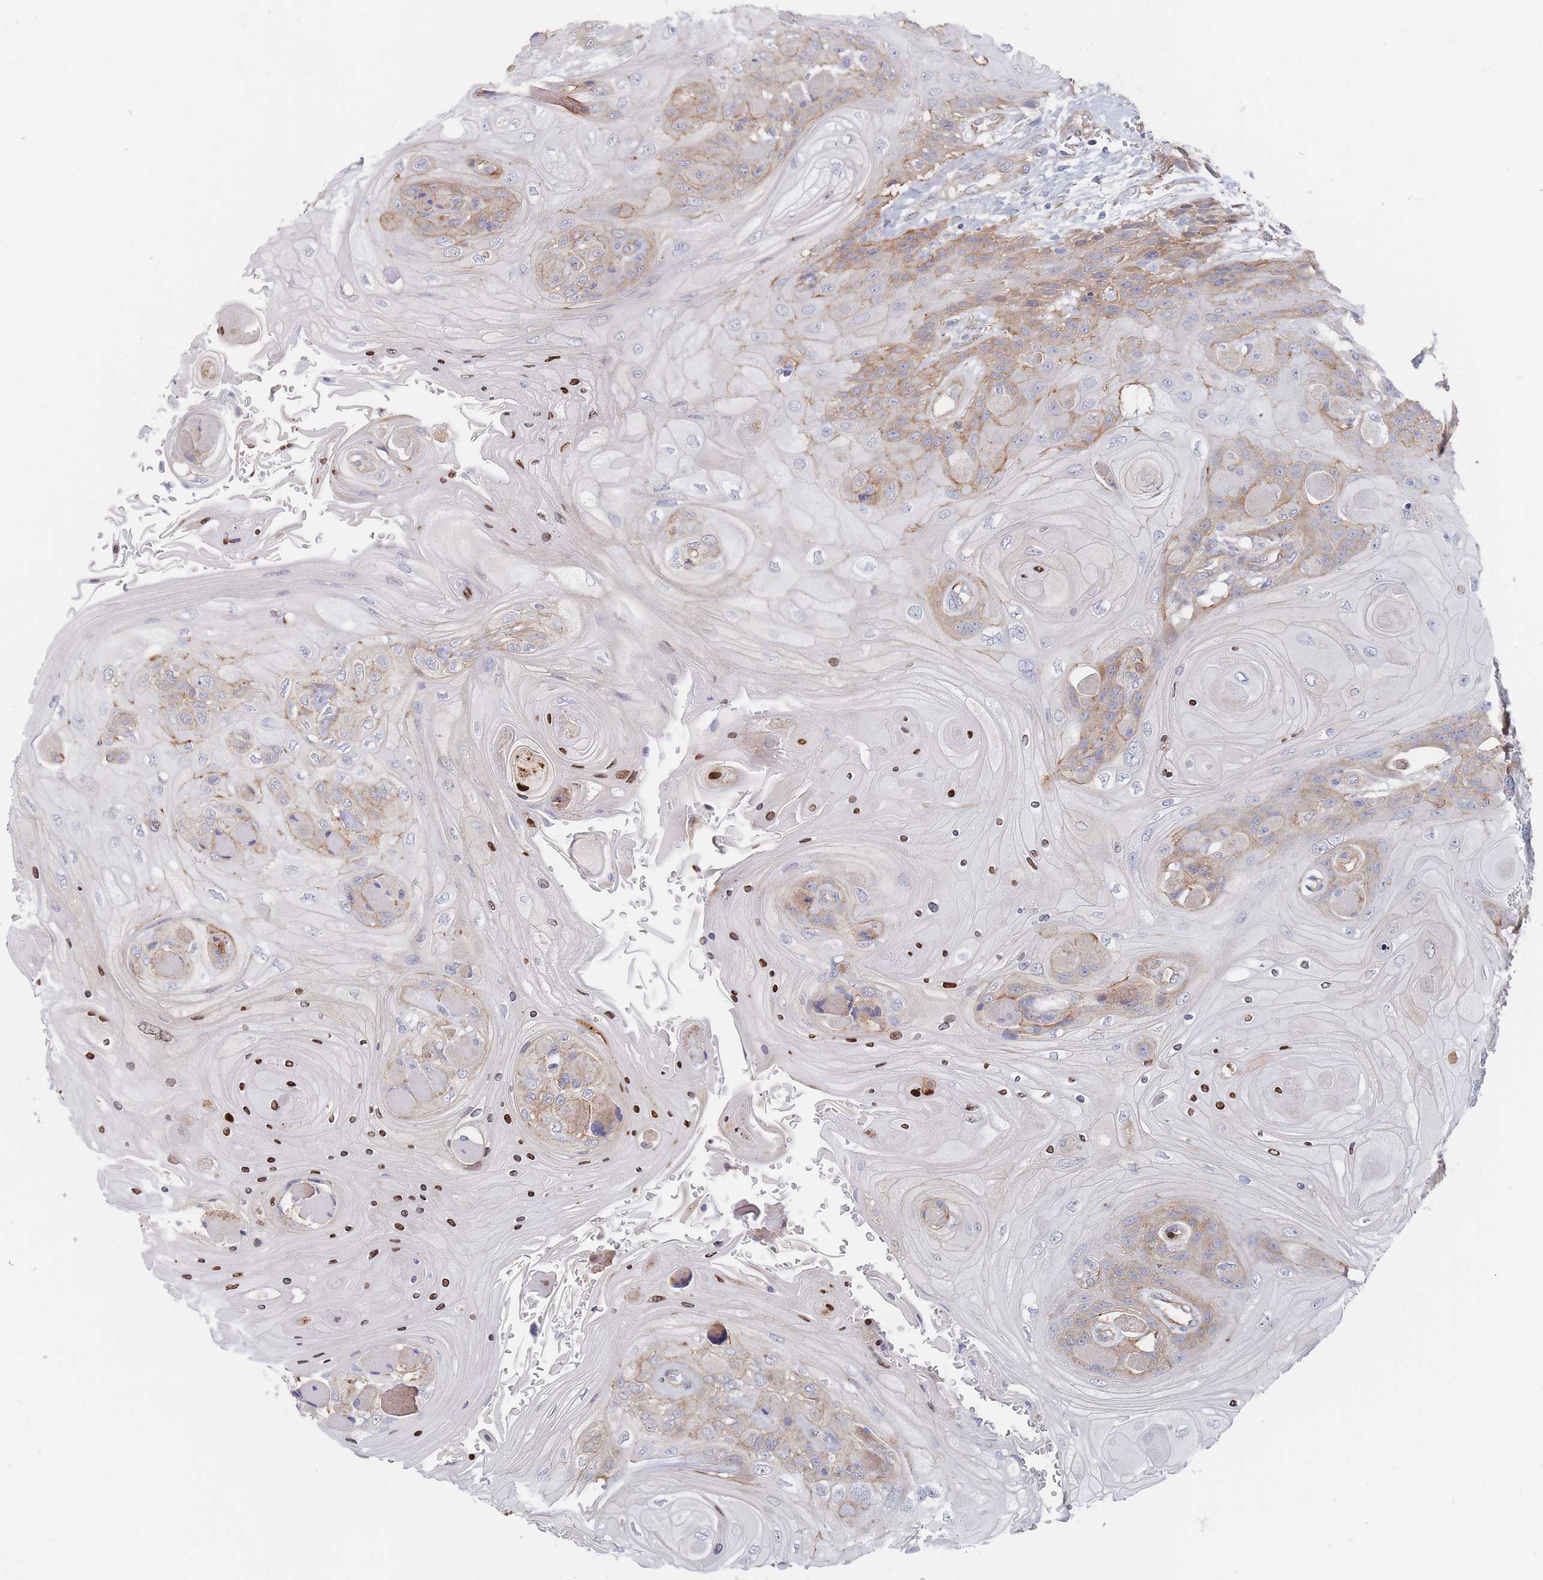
{"staining": {"intensity": "weak", "quantity": "25%-75%", "location": "cytoplasmic/membranous"}, "tissue": "head and neck cancer", "cell_type": "Tumor cells", "image_type": "cancer", "snomed": [{"axis": "morphology", "description": "Squamous cell carcinoma, NOS"}, {"axis": "topography", "description": "Head-Neck"}], "caption": "This histopathology image displays head and neck cancer (squamous cell carcinoma) stained with immunohistochemistry to label a protein in brown. The cytoplasmic/membranous of tumor cells show weak positivity for the protein. Nuclei are counter-stained blue.", "gene": "G6PC1", "patient": {"sex": "female", "age": 43}}